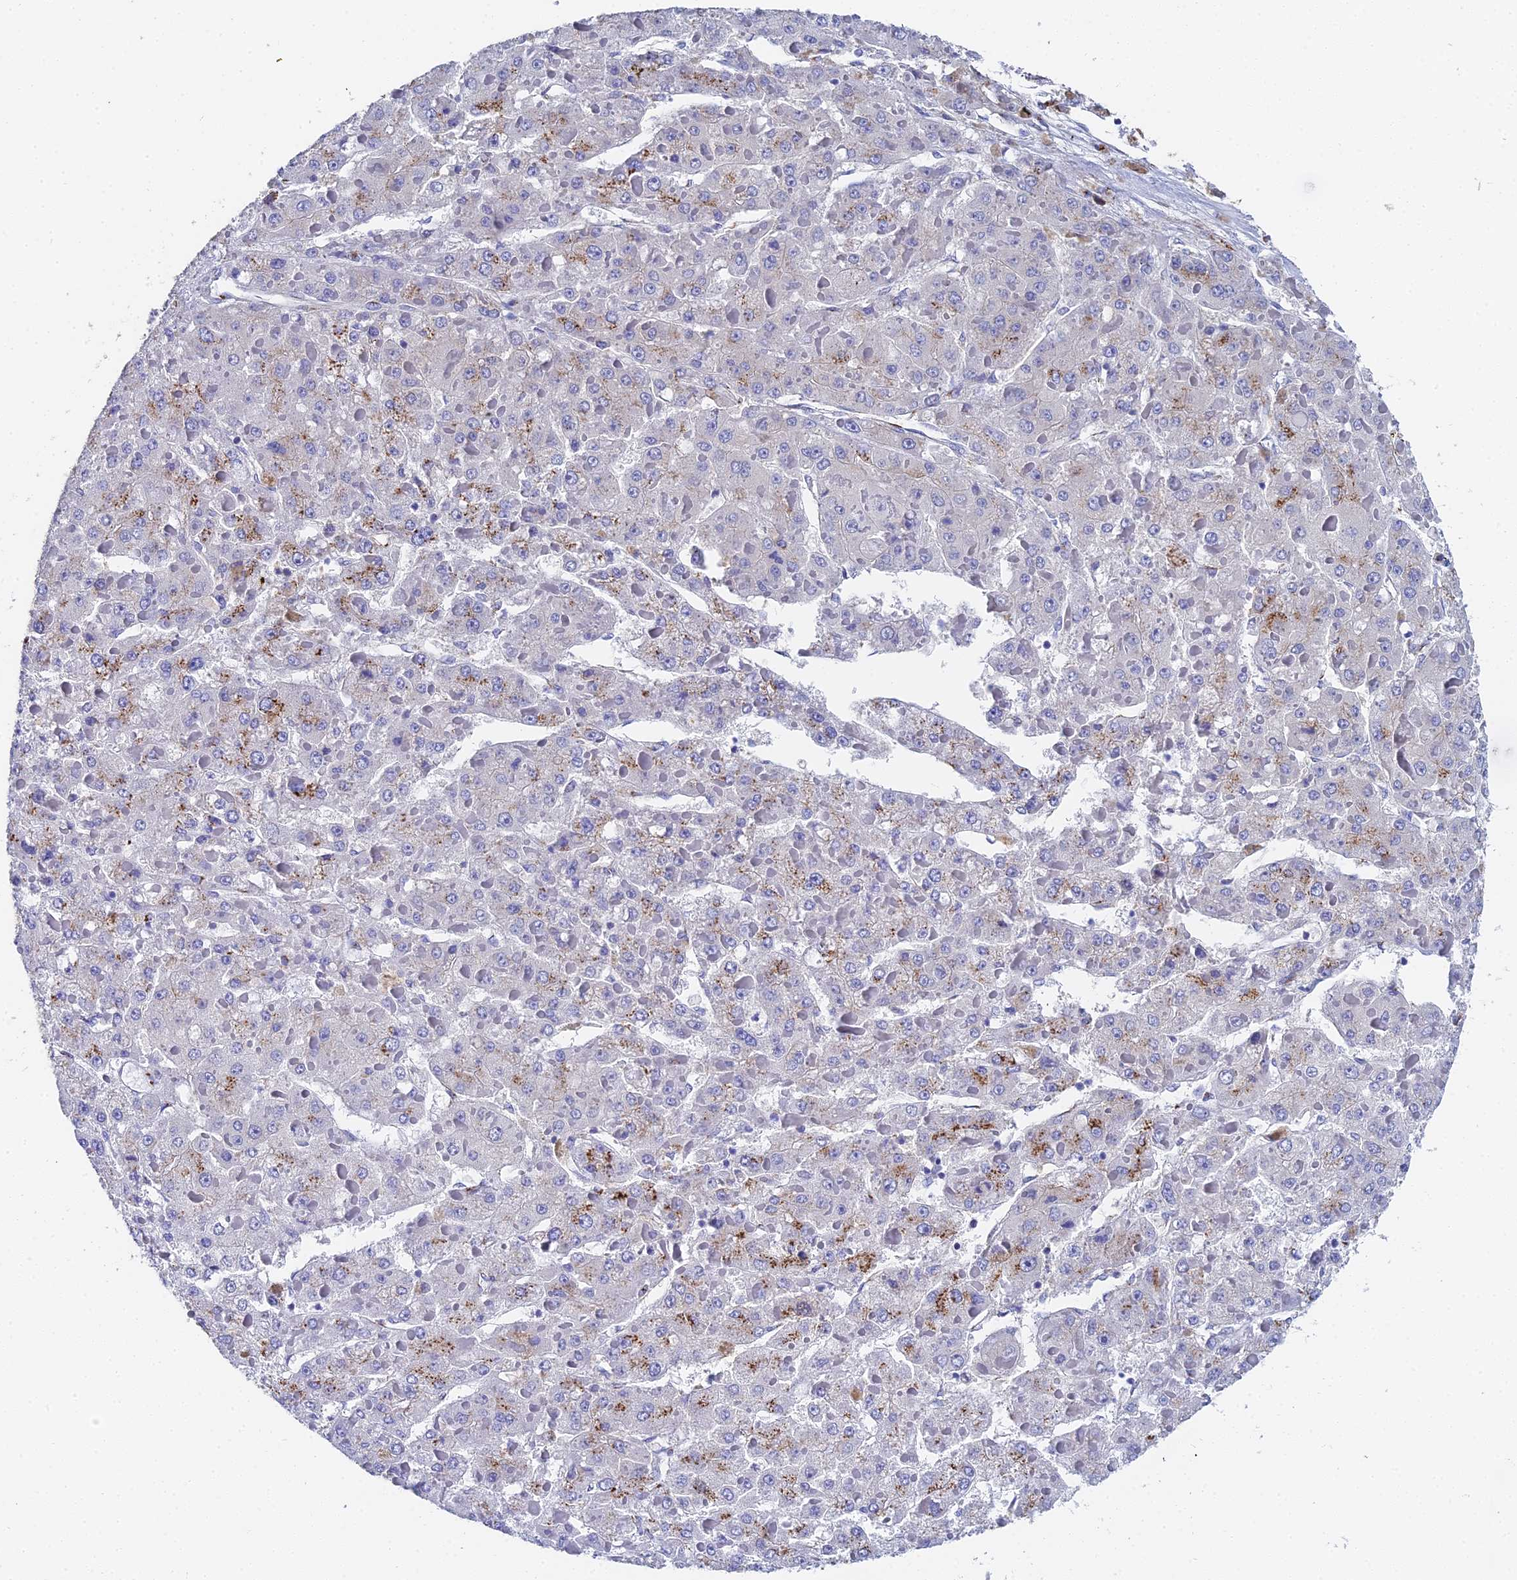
{"staining": {"intensity": "moderate", "quantity": "25%-75%", "location": "cytoplasmic/membranous"}, "tissue": "liver cancer", "cell_type": "Tumor cells", "image_type": "cancer", "snomed": [{"axis": "morphology", "description": "Carcinoma, Hepatocellular, NOS"}, {"axis": "topography", "description": "Liver"}], "caption": "Immunohistochemical staining of hepatocellular carcinoma (liver) shows medium levels of moderate cytoplasmic/membranous protein staining in about 25%-75% of tumor cells.", "gene": "ENSG00000268674", "patient": {"sex": "female", "age": 73}}